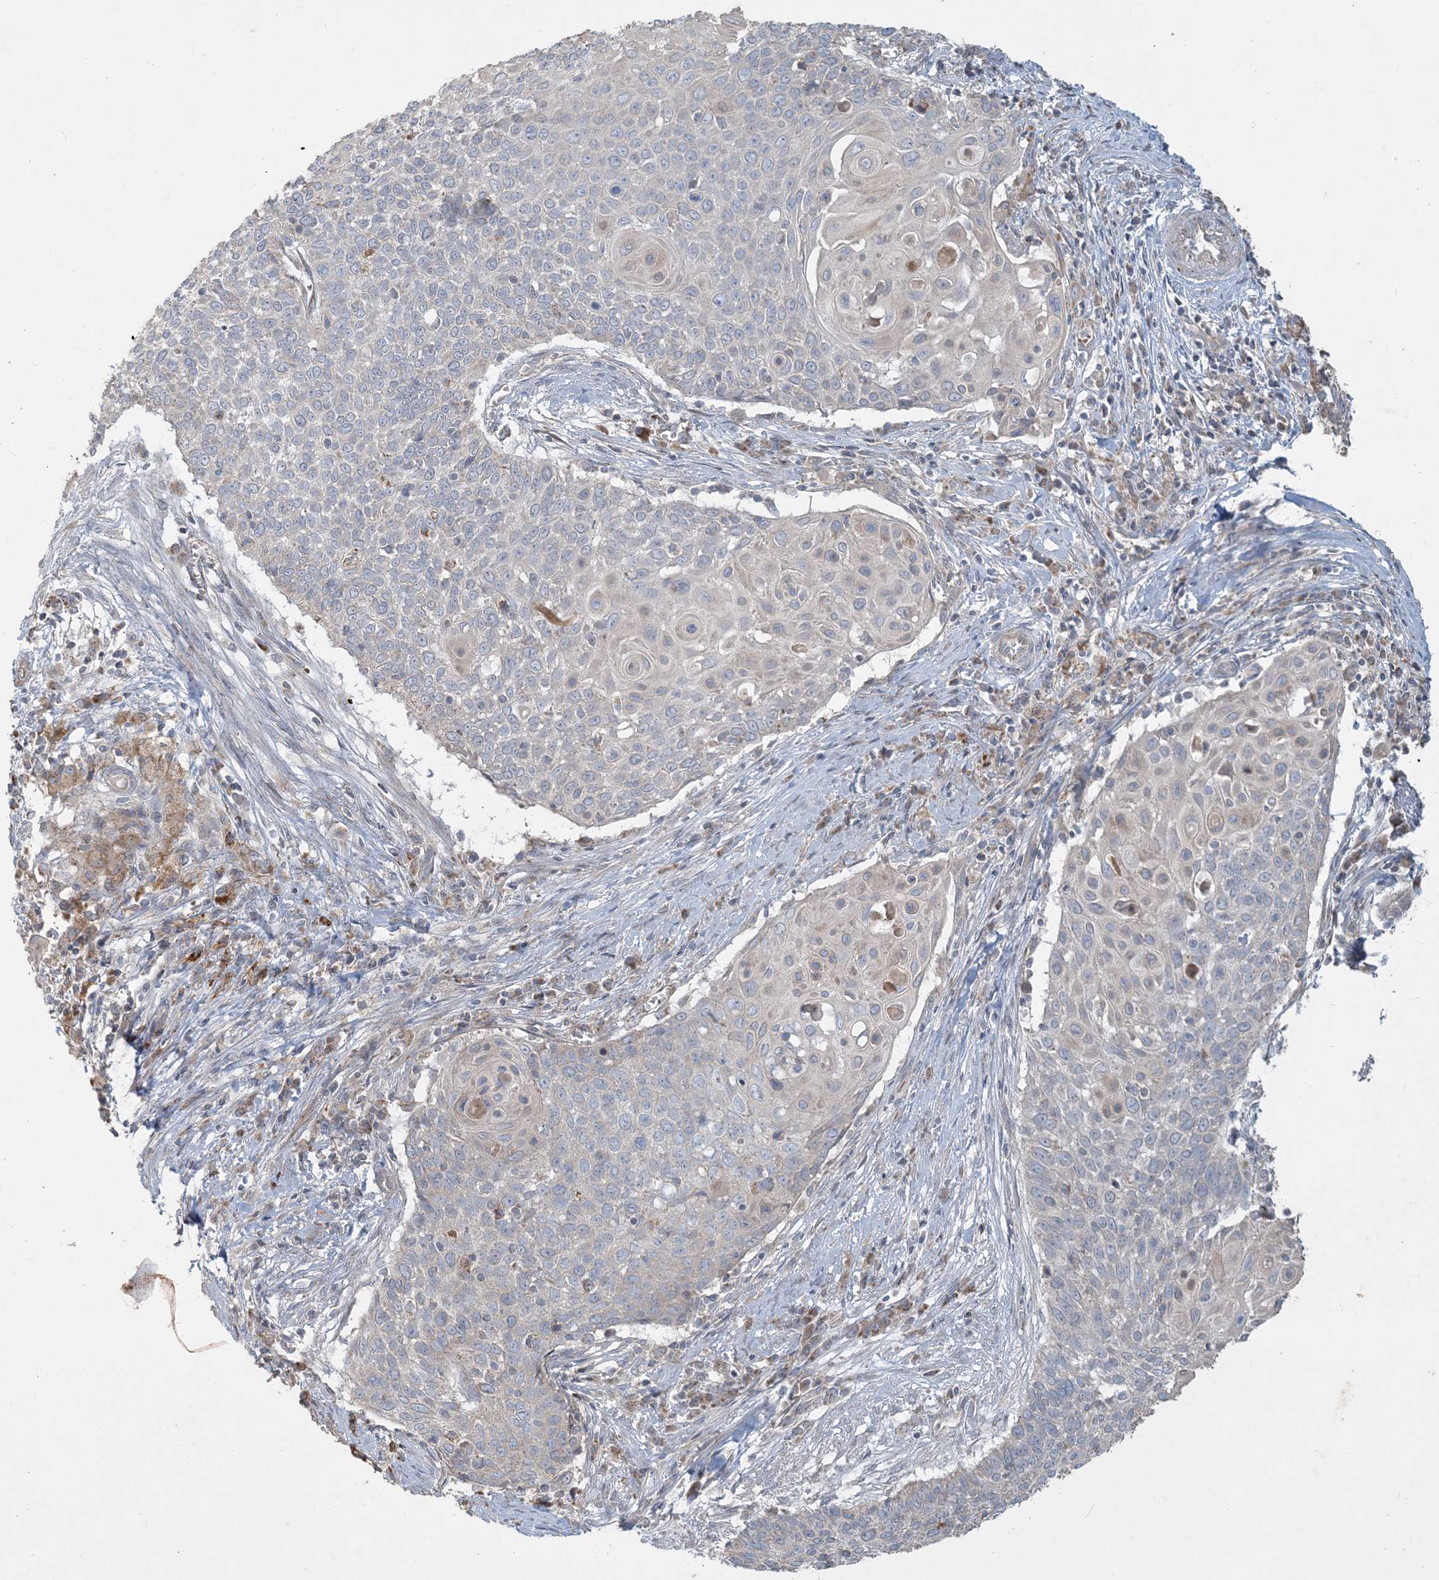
{"staining": {"intensity": "moderate", "quantity": "<25%", "location": "cytoplasmic/membranous"}, "tissue": "cervical cancer", "cell_type": "Tumor cells", "image_type": "cancer", "snomed": [{"axis": "morphology", "description": "Squamous cell carcinoma, NOS"}, {"axis": "topography", "description": "Cervix"}], "caption": "A brown stain shows moderate cytoplasmic/membranous expression of a protein in human cervical cancer tumor cells. The staining is performed using DAB (3,3'-diaminobenzidine) brown chromogen to label protein expression. The nuclei are counter-stained blue using hematoxylin.", "gene": "LTN1", "patient": {"sex": "female", "age": 39}}